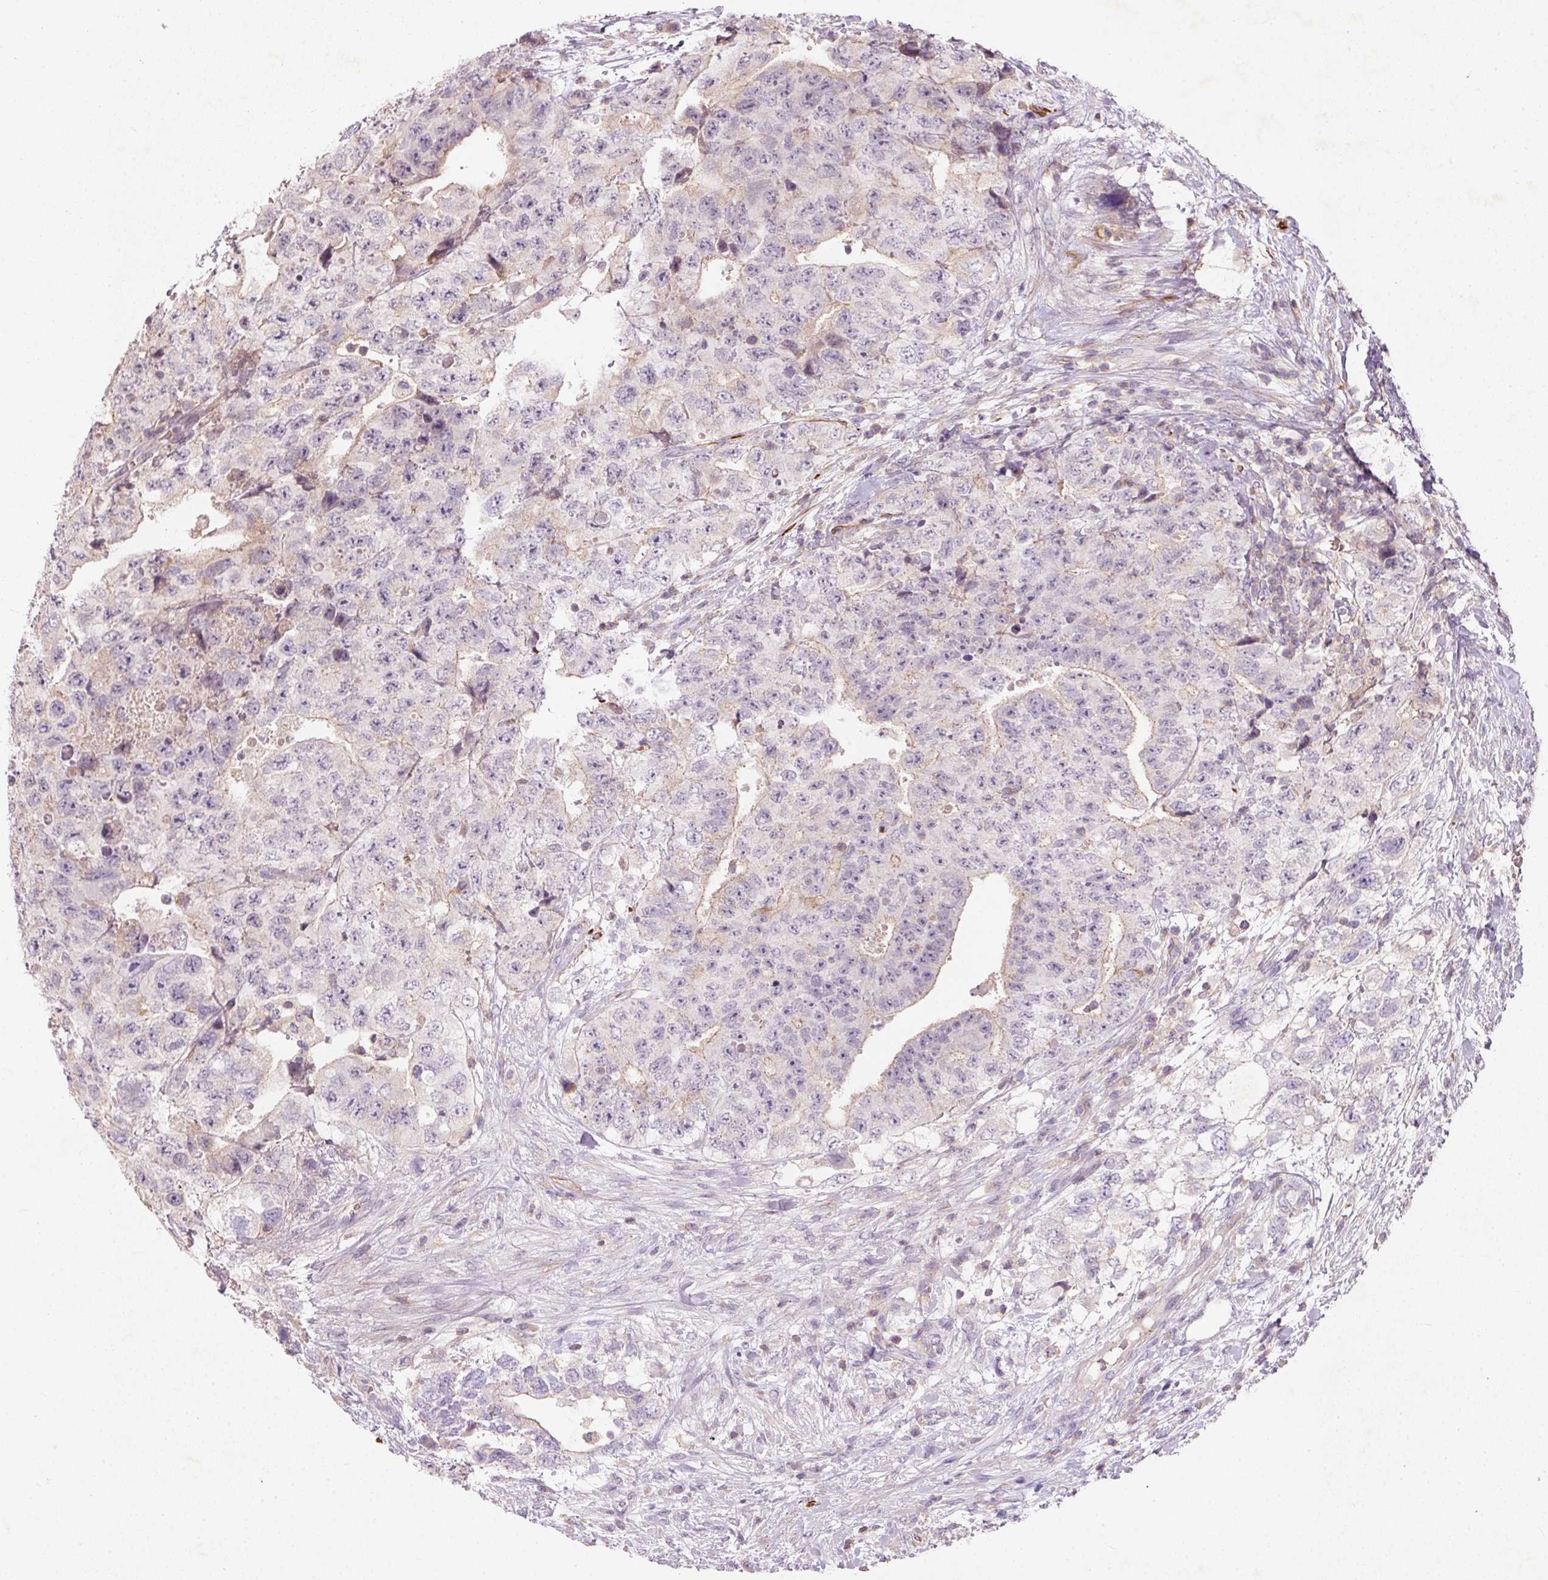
{"staining": {"intensity": "weak", "quantity": "<25%", "location": "cytoplasmic/membranous"}, "tissue": "testis cancer", "cell_type": "Tumor cells", "image_type": "cancer", "snomed": [{"axis": "morphology", "description": "Carcinoma, Embryonal, NOS"}, {"axis": "topography", "description": "Testis"}], "caption": "Immunohistochemical staining of testis cancer displays no significant staining in tumor cells.", "gene": "KCNK15", "patient": {"sex": "male", "age": 24}}